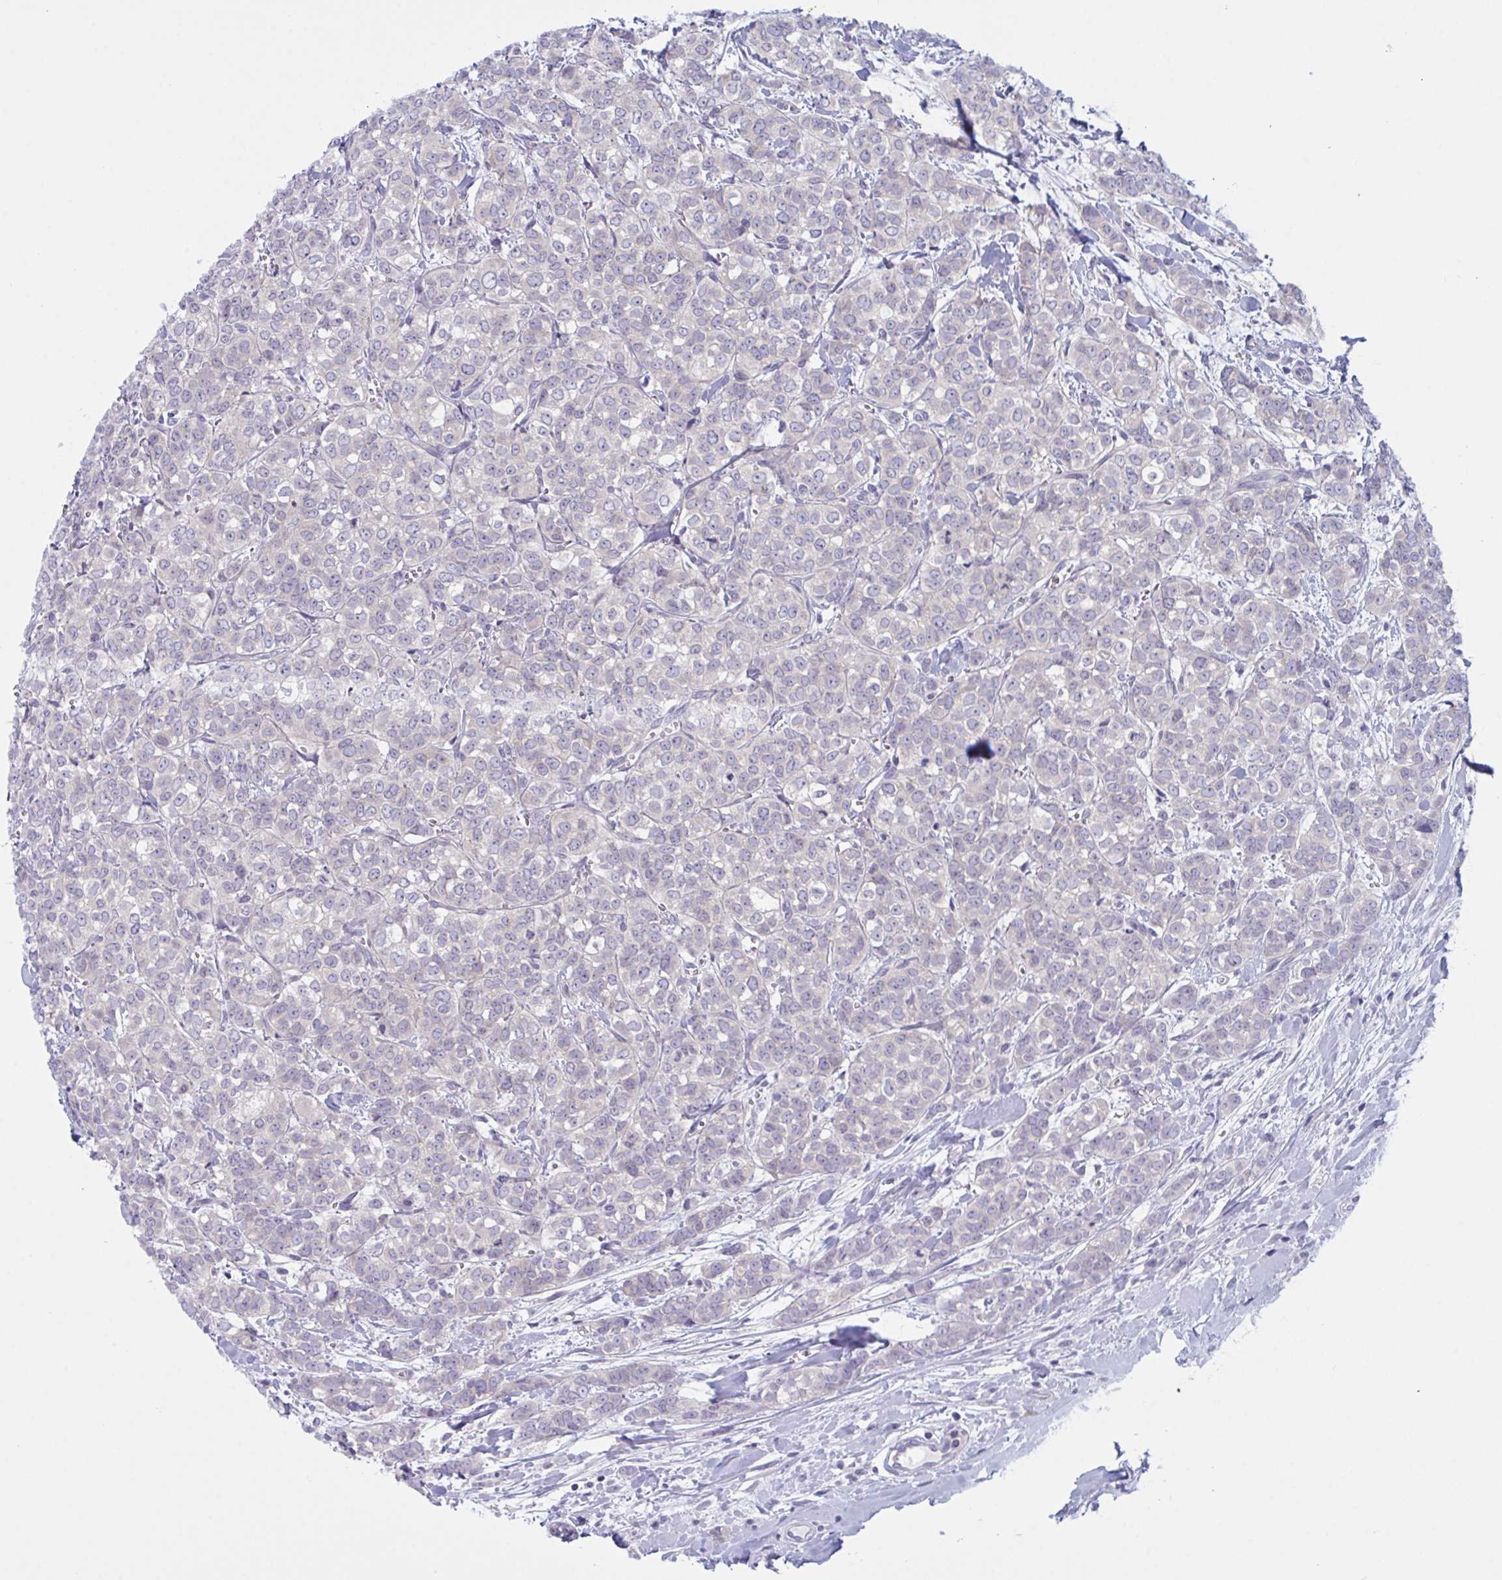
{"staining": {"intensity": "negative", "quantity": "none", "location": "none"}, "tissue": "breast cancer", "cell_type": "Tumor cells", "image_type": "cancer", "snomed": [{"axis": "morphology", "description": "Duct carcinoma"}, {"axis": "topography", "description": "Breast"}], "caption": "High magnification brightfield microscopy of breast invasive ductal carcinoma stained with DAB (3,3'-diaminobenzidine) (brown) and counterstained with hematoxylin (blue): tumor cells show no significant positivity.", "gene": "NAA30", "patient": {"sex": "female", "age": 61}}